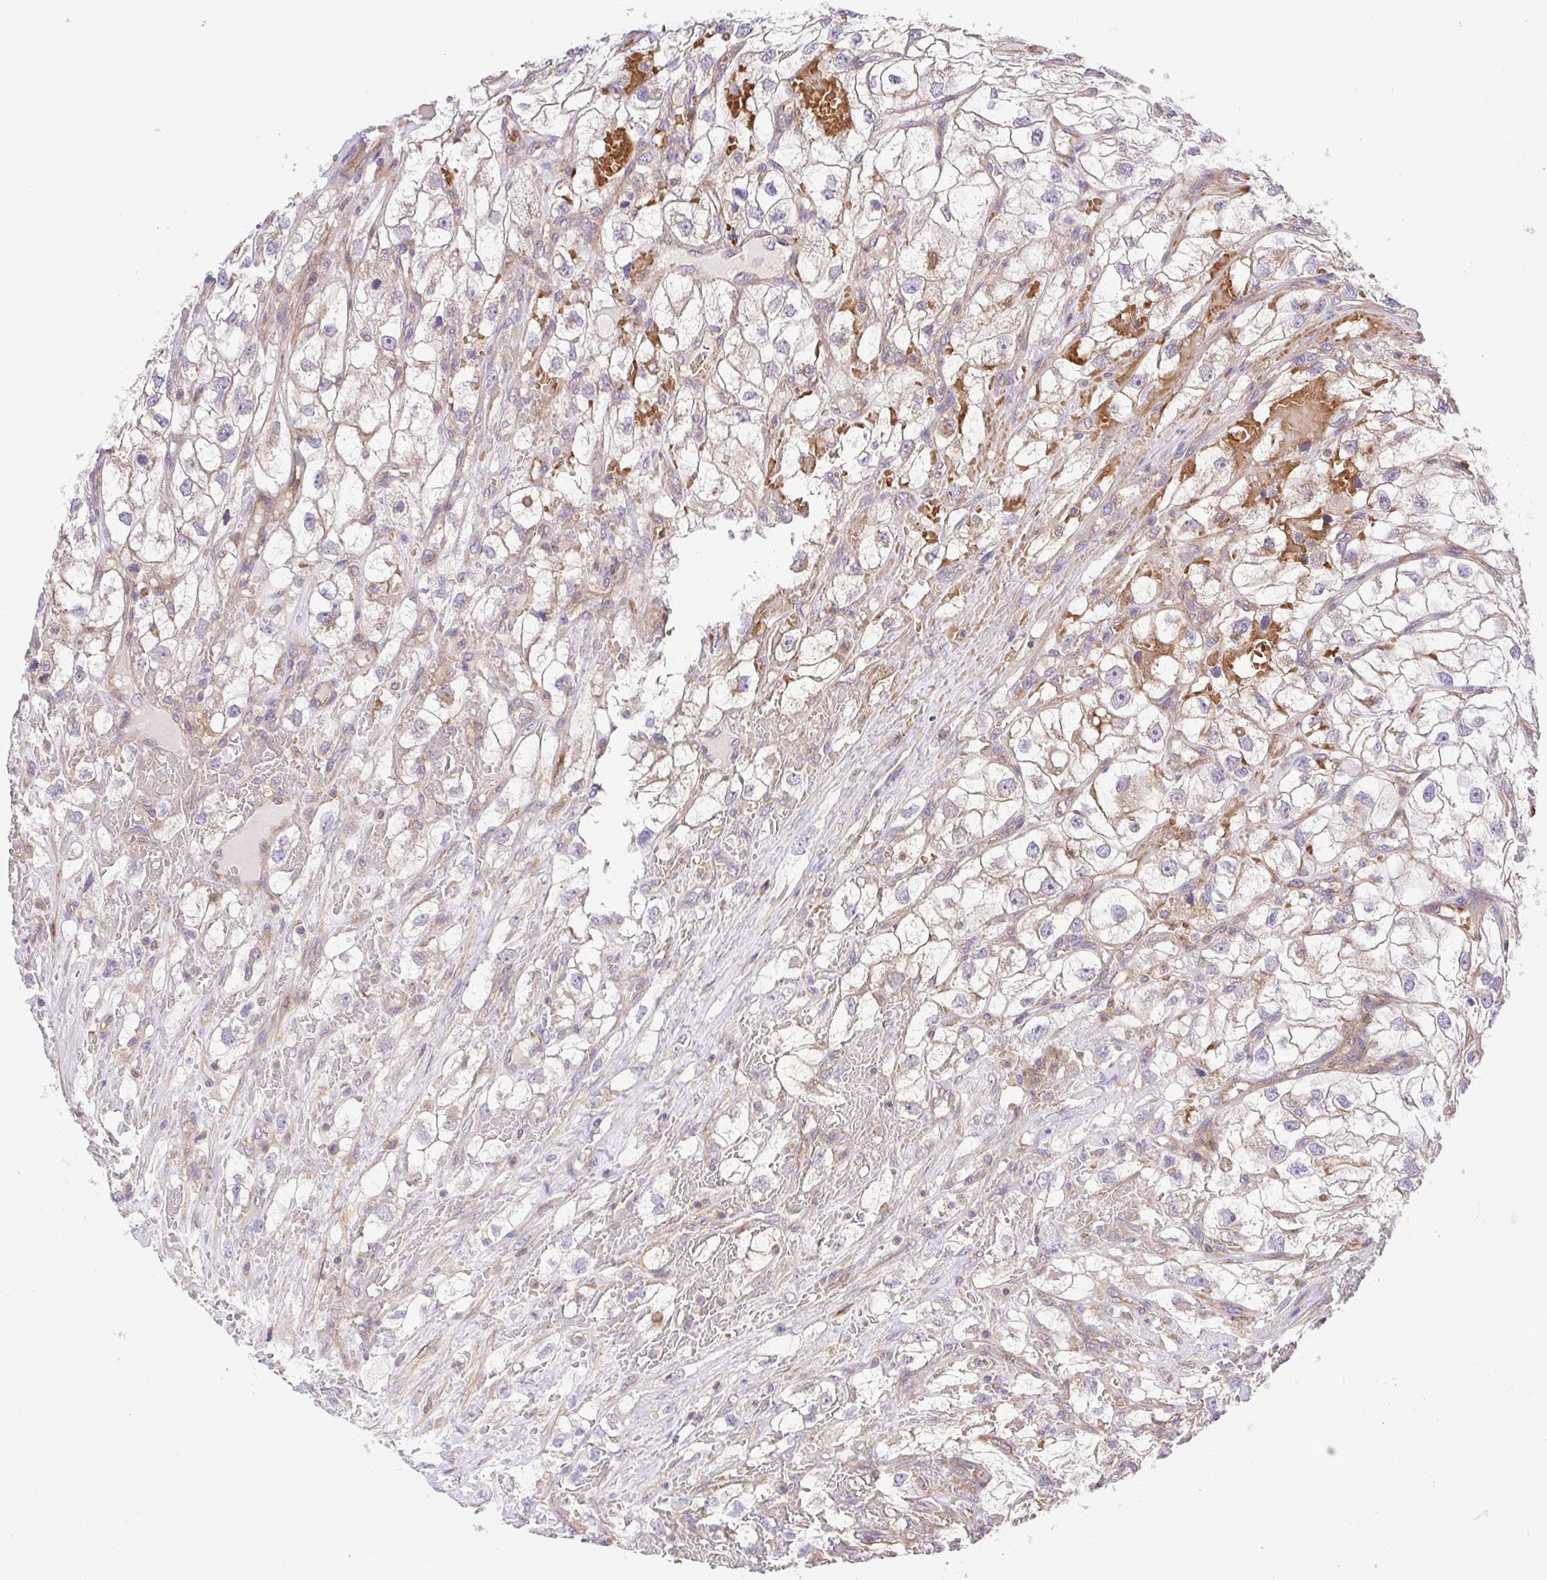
{"staining": {"intensity": "negative", "quantity": "none", "location": "none"}, "tissue": "renal cancer", "cell_type": "Tumor cells", "image_type": "cancer", "snomed": [{"axis": "morphology", "description": "Adenocarcinoma, NOS"}, {"axis": "topography", "description": "Kidney"}], "caption": "This is an immunohistochemistry (IHC) image of renal cancer. There is no positivity in tumor cells.", "gene": "IDE", "patient": {"sex": "male", "age": 59}}